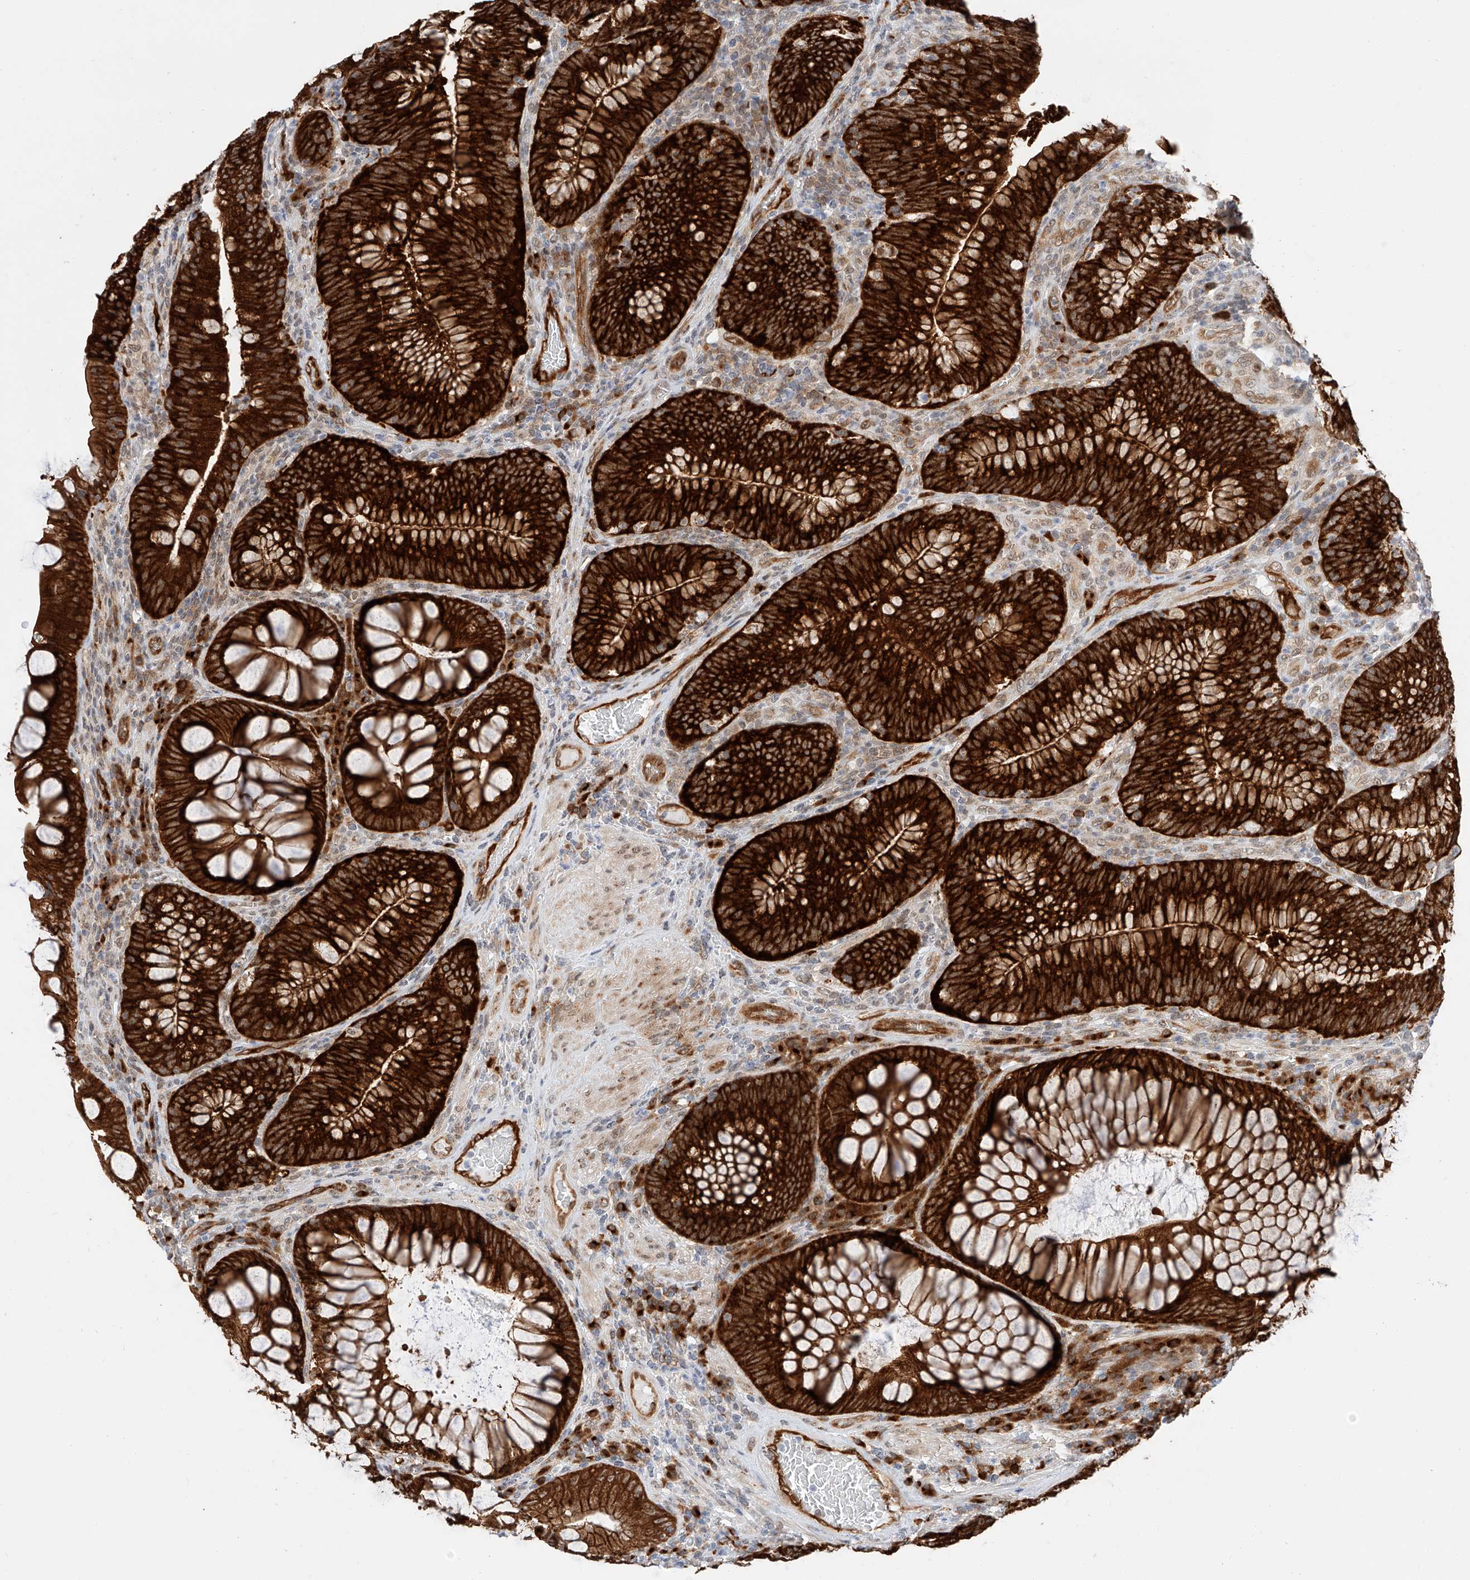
{"staining": {"intensity": "strong", "quantity": ">75%", "location": "cytoplasmic/membranous"}, "tissue": "colorectal cancer", "cell_type": "Tumor cells", "image_type": "cancer", "snomed": [{"axis": "morphology", "description": "Normal tissue, NOS"}, {"axis": "topography", "description": "Colon"}], "caption": "Immunohistochemical staining of colorectal cancer exhibits high levels of strong cytoplasmic/membranous protein staining in about >75% of tumor cells.", "gene": "CARMIL1", "patient": {"sex": "female", "age": 82}}